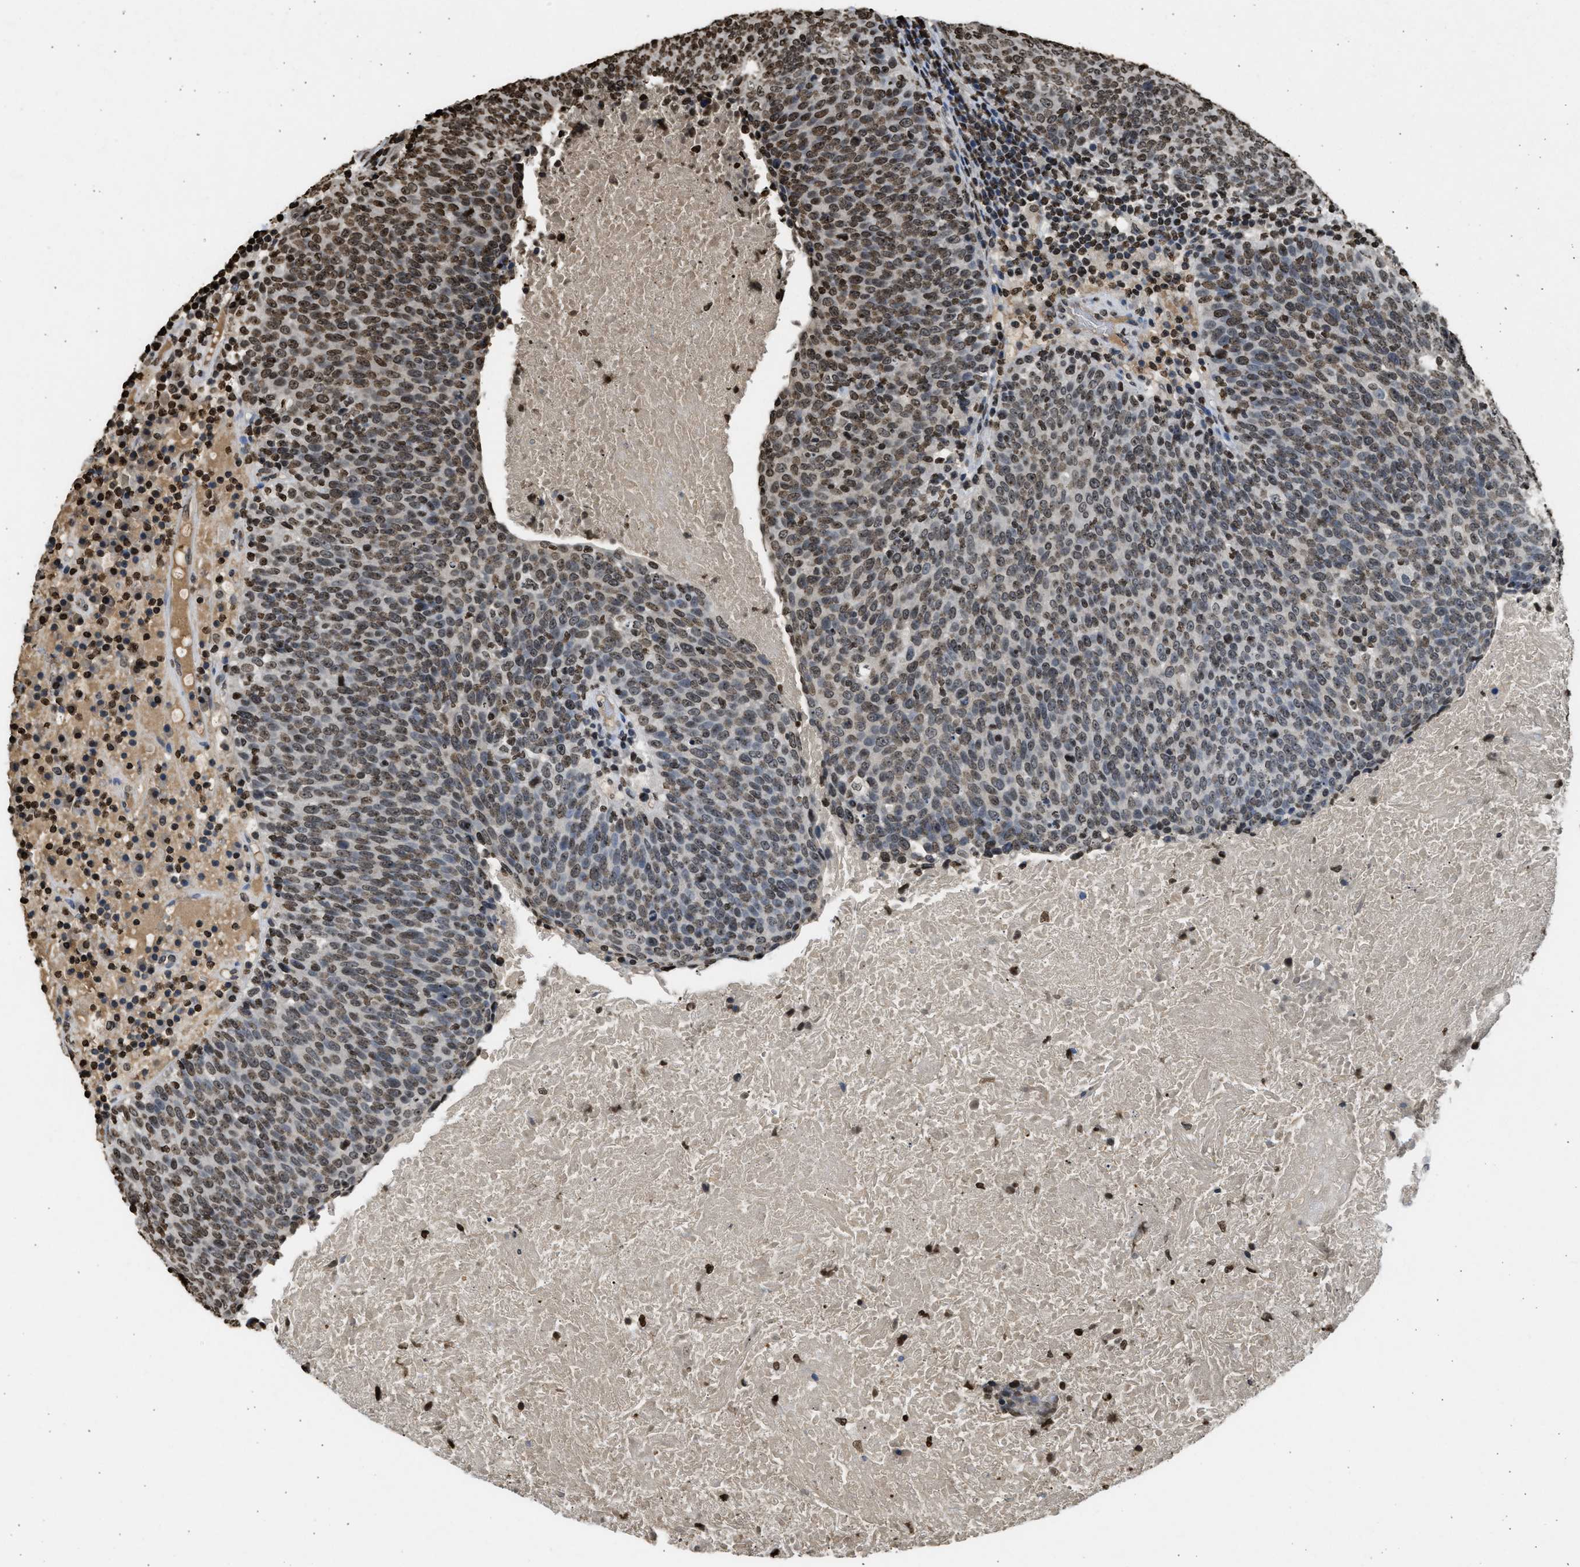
{"staining": {"intensity": "moderate", "quantity": "25%-75%", "location": "nuclear"}, "tissue": "head and neck cancer", "cell_type": "Tumor cells", "image_type": "cancer", "snomed": [{"axis": "morphology", "description": "Squamous cell carcinoma, NOS"}, {"axis": "morphology", "description": "Squamous cell carcinoma, metastatic, NOS"}, {"axis": "topography", "description": "Lymph node"}, {"axis": "topography", "description": "Head-Neck"}], "caption": "Tumor cells reveal moderate nuclear positivity in about 25%-75% of cells in head and neck cancer.", "gene": "RRAGC", "patient": {"sex": "male", "age": 62}}